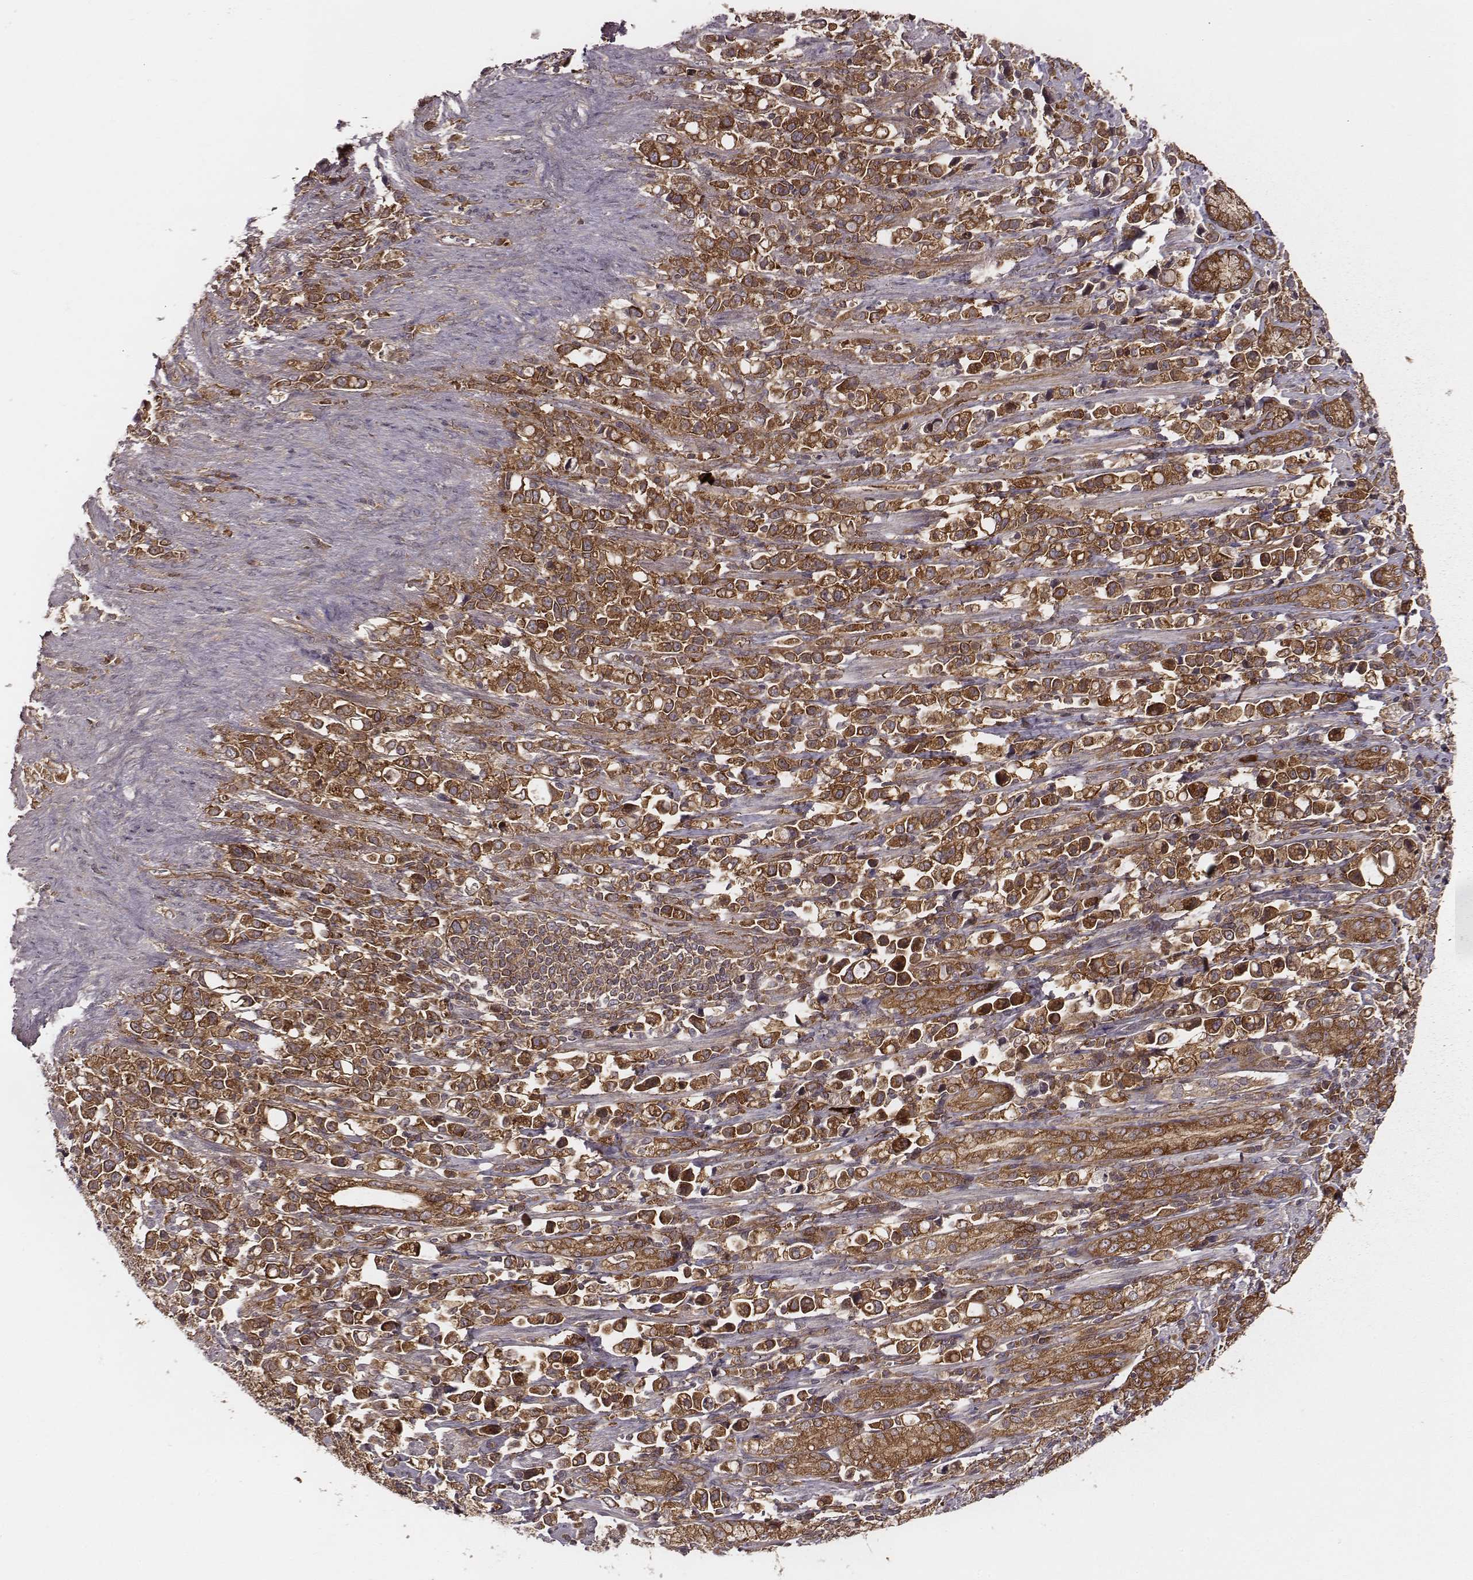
{"staining": {"intensity": "strong", "quantity": ">75%", "location": "cytoplasmic/membranous"}, "tissue": "stomach cancer", "cell_type": "Tumor cells", "image_type": "cancer", "snomed": [{"axis": "morphology", "description": "Adenocarcinoma, NOS"}, {"axis": "topography", "description": "Stomach"}], "caption": "A high amount of strong cytoplasmic/membranous positivity is identified in about >75% of tumor cells in adenocarcinoma (stomach) tissue. Using DAB (brown) and hematoxylin (blue) stains, captured at high magnification using brightfield microscopy.", "gene": "VPS26A", "patient": {"sex": "male", "age": 63}}